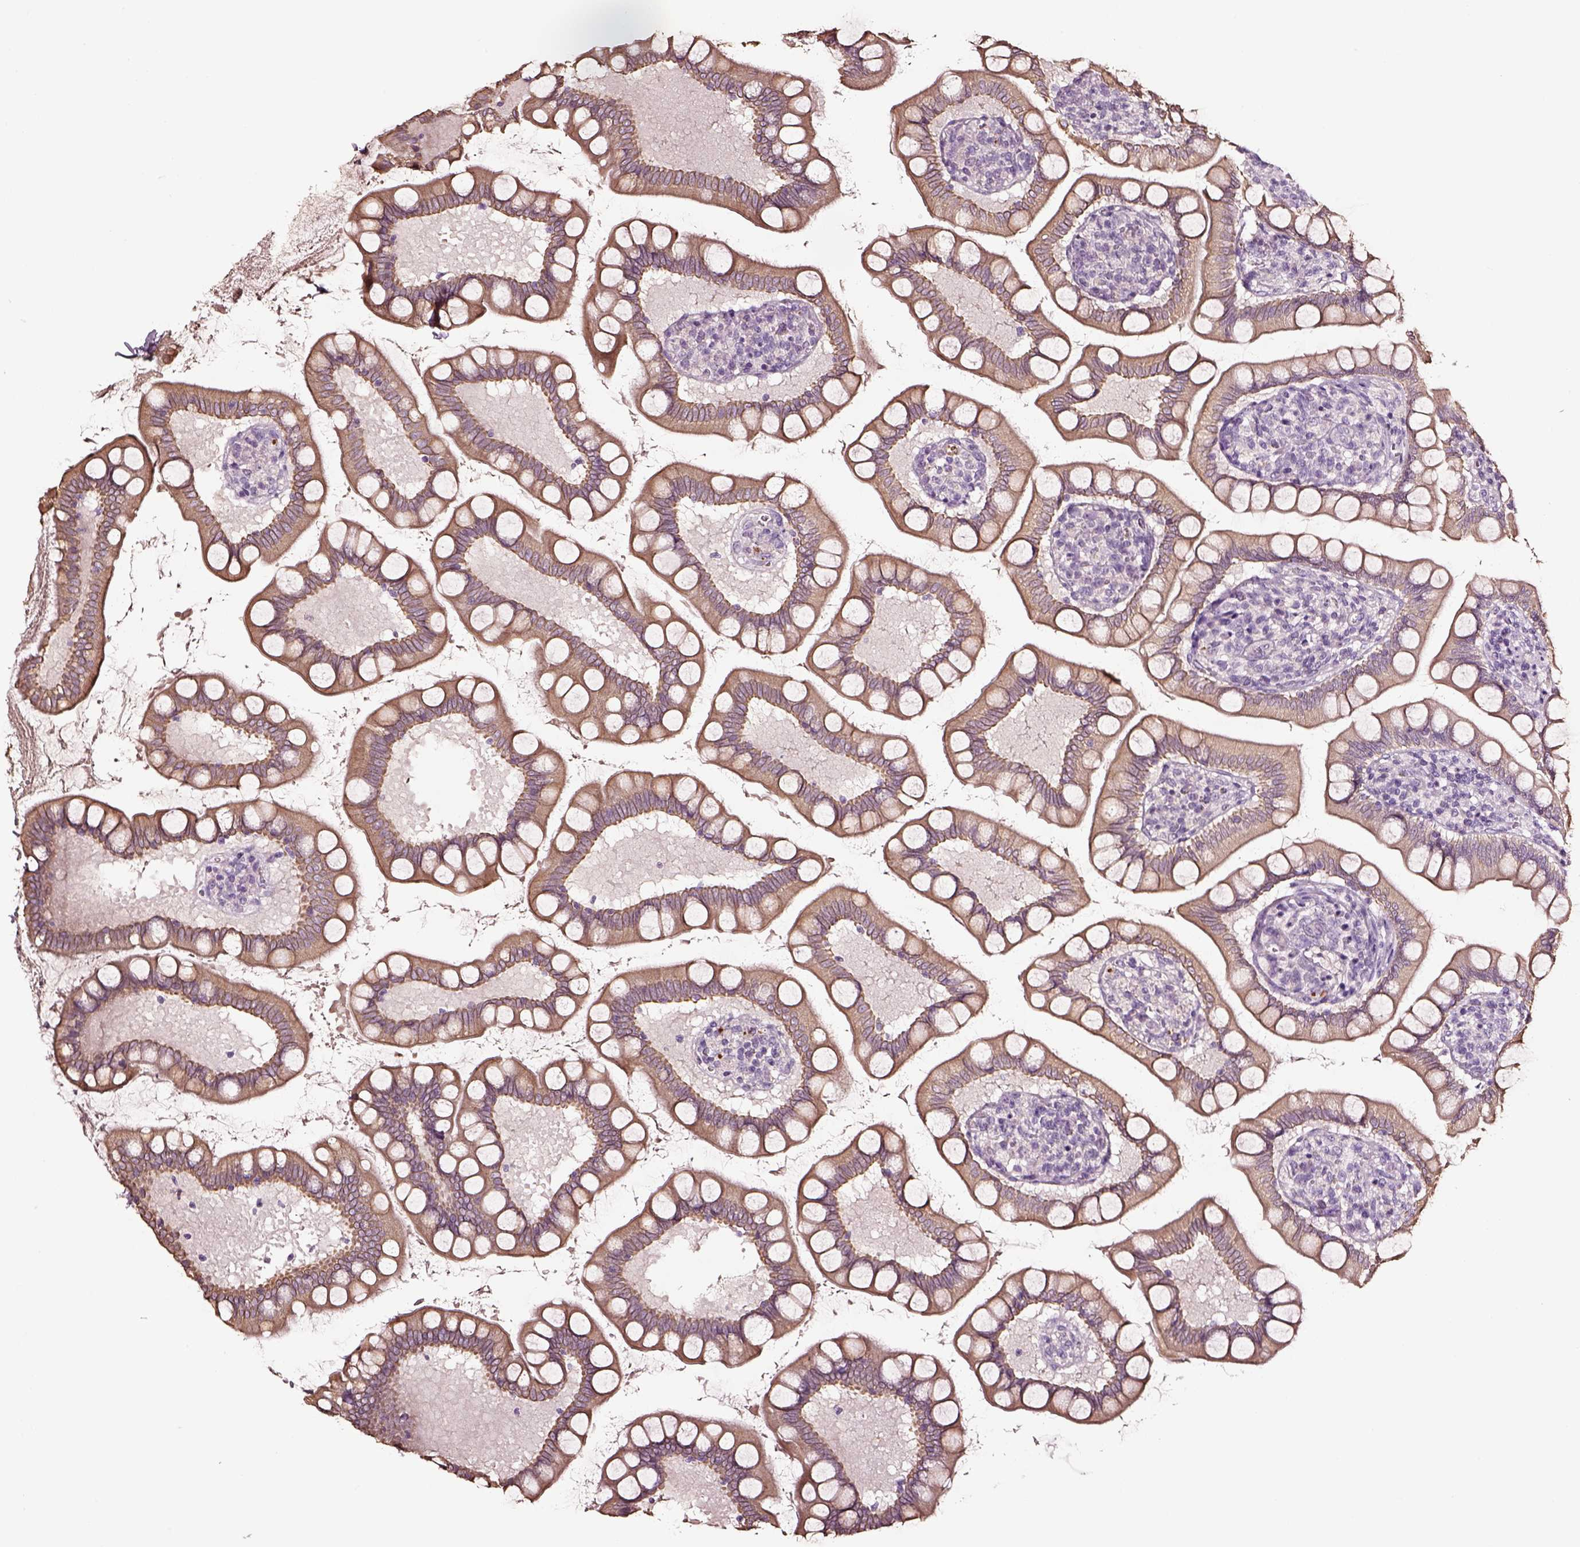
{"staining": {"intensity": "weak", "quantity": "25%-75%", "location": "cytoplasmic/membranous"}, "tissue": "small intestine", "cell_type": "Glandular cells", "image_type": "normal", "snomed": [{"axis": "morphology", "description": "Normal tissue, NOS"}, {"axis": "topography", "description": "Small intestine"}], "caption": "Protein expression by IHC shows weak cytoplasmic/membranous expression in approximately 25%-75% of glandular cells in unremarkable small intestine.", "gene": "AADAT", "patient": {"sex": "female", "age": 56}}